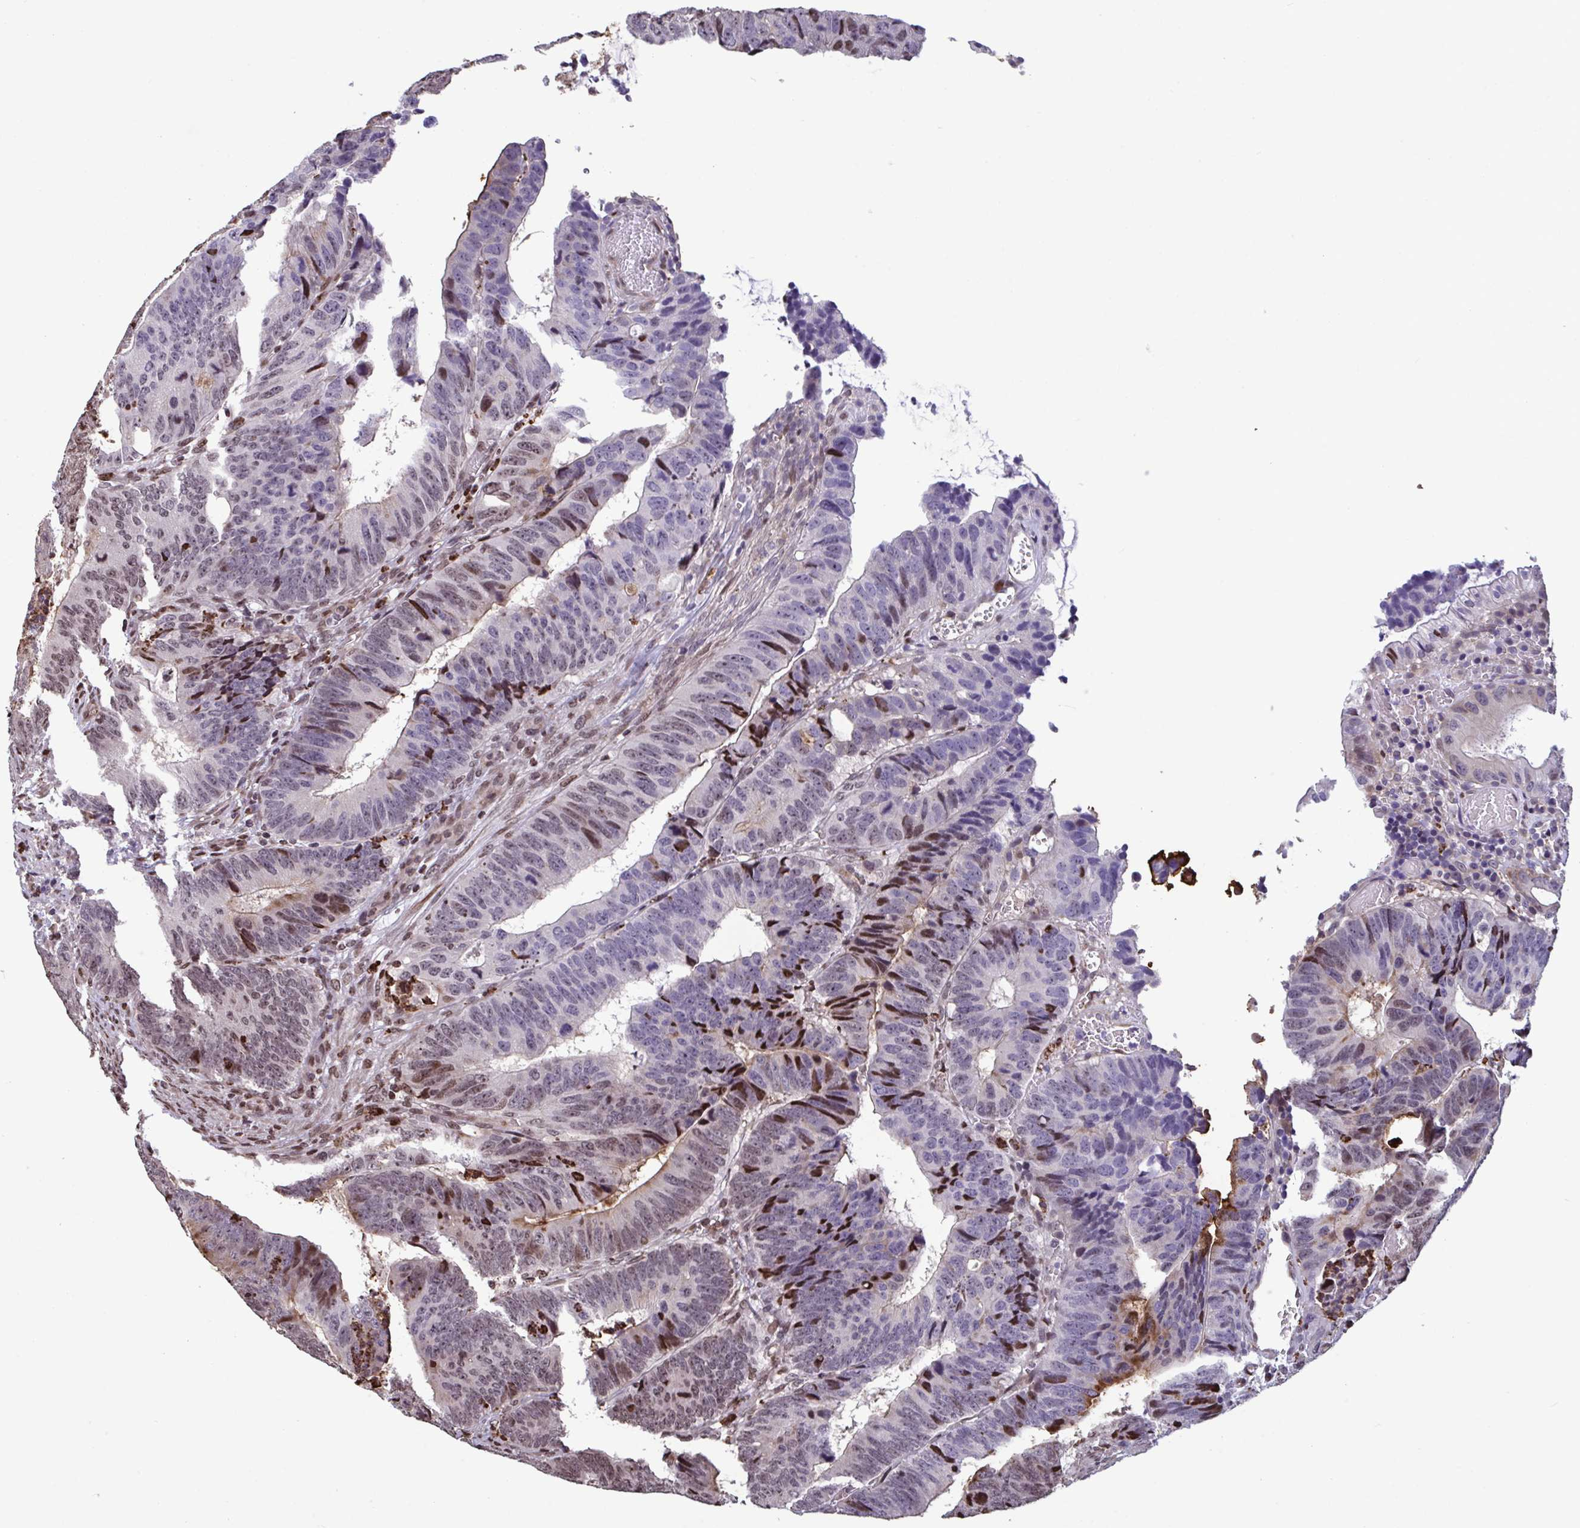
{"staining": {"intensity": "strong", "quantity": "25%-75%", "location": "cytoplasmic/membranous,nuclear"}, "tissue": "colorectal cancer", "cell_type": "Tumor cells", "image_type": "cancer", "snomed": [{"axis": "morphology", "description": "Adenocarcinoma, NOS"}, {"axis": "topography", "description": "Colon"}], "caption": "Human colorectal cancer stained with a protein marker displays strong staining in tumor cells.", "gene": "PELI2", "patient": {"sex": "male", "age": 62}}